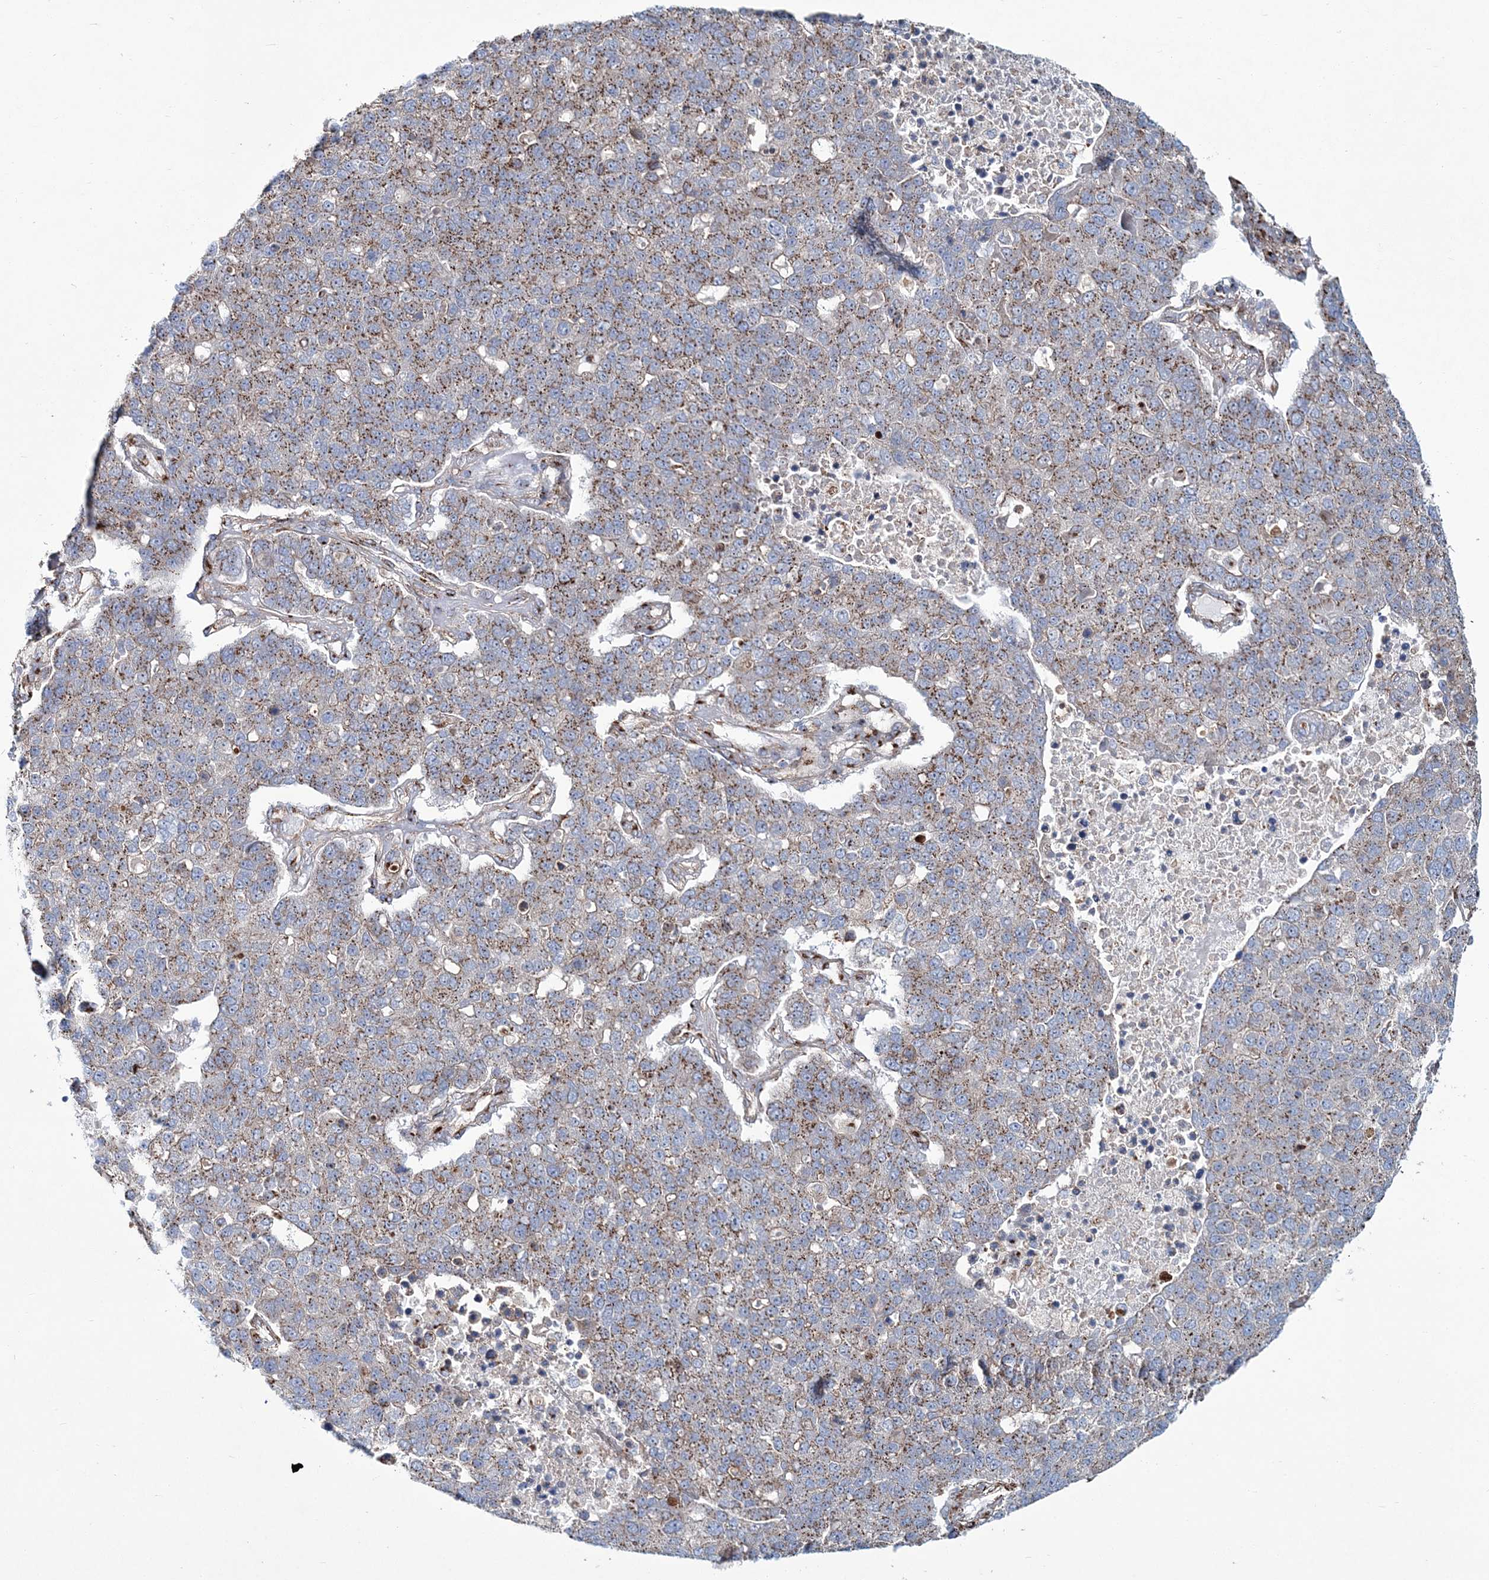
{"staining": {"intensity": "moderate", "quantity": ">75%", "location": "cytoplasmic/membranous"}, "tissue": "pancreatic cancer", "cell_type": "Tumor cells", "image_type": "cancer", "snomed": [{"axis": "morphology", "description": "Adenocarcinoma, NOS"}, {"axis": "topography", "description": "Pancreas"}], "caption": "Immunohistochemical staining of adenocarcinoma (pancreatic) exhibits medium levels of moderate cytoplasmic/membranous staining in about >75% of tumor cells.", "gene": "MAN1A2", "patient": {"sex": "female", "age": 61}}